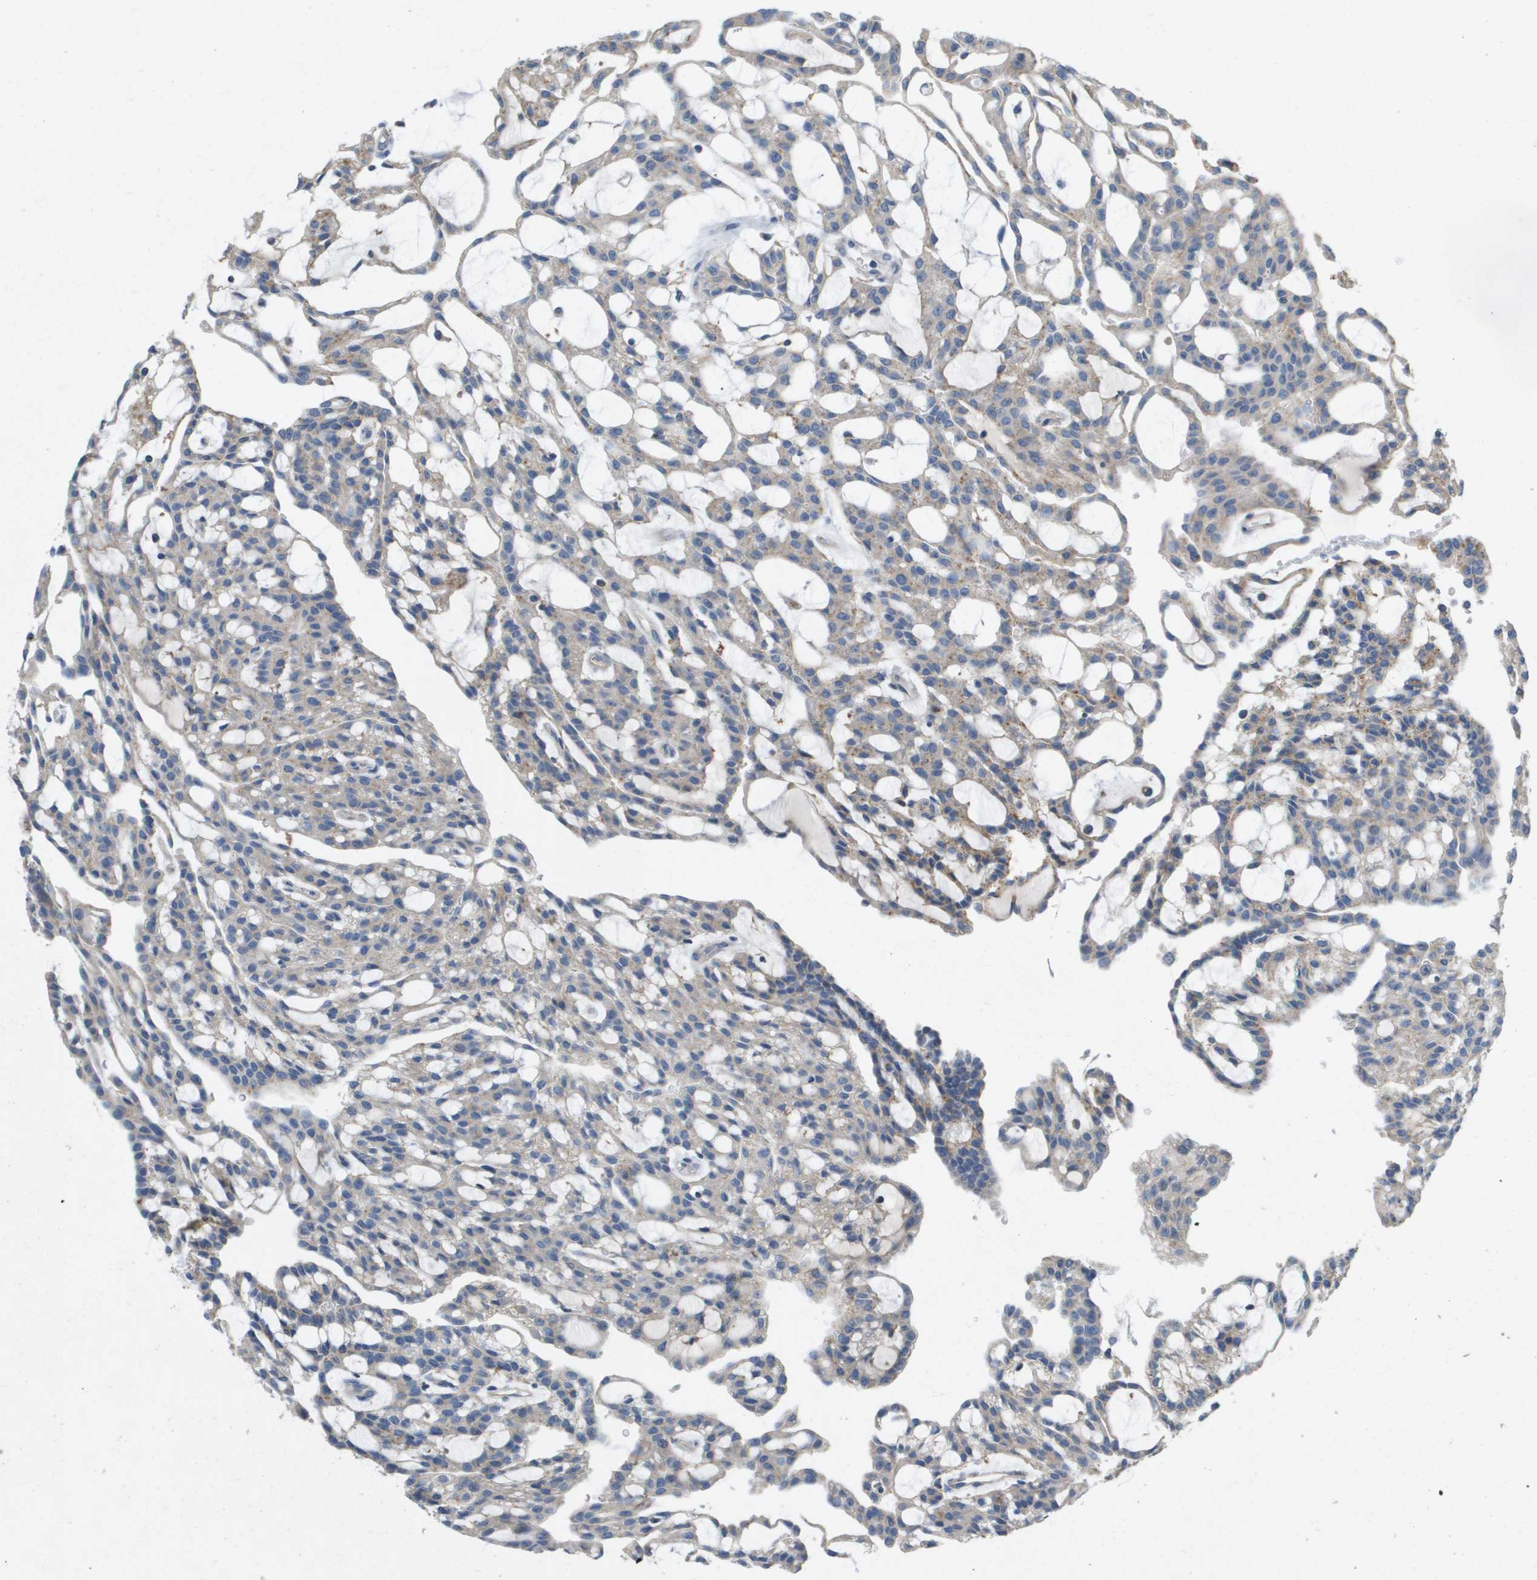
{"staining": {"intensity": "weak", "quantity": "<25%", "location": "cytoplasmic/membranous"}, "tissue": "renal cancer", "cell_type": "Tumor cells", "image_type": "cancer", "snomed": [{"axis": "morphology", "description": "Adenocarcinoma, NOS"}, {"axis": "topography", "description": "Kidney"}], "caption": "Tumor cells are negative for protein expression in human renal adenocarcinoma.", "gene": "B3GNT5", "patient": {"sex": "male", "age": 63}}